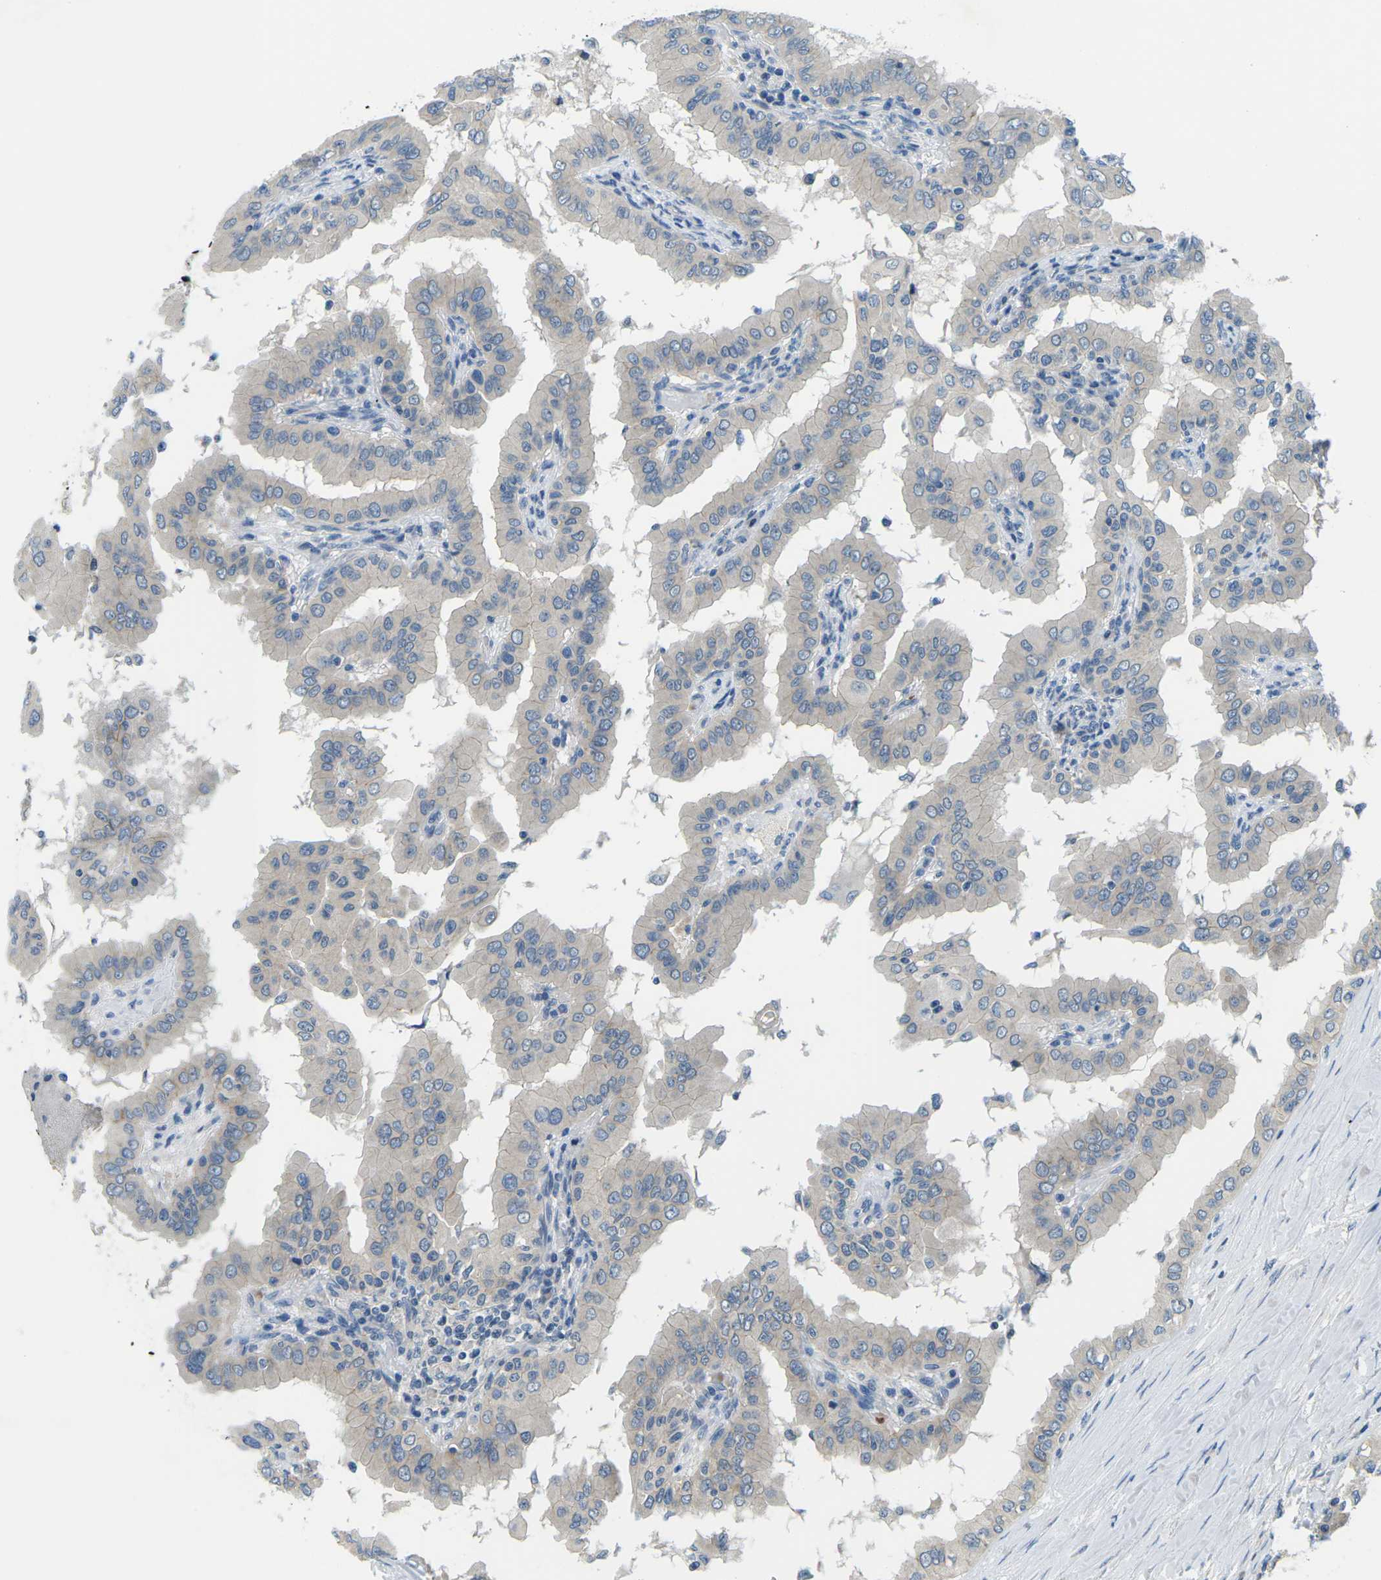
{"staining": {"intensity": "negative", "quantity": "none", "location": "none"}, "tissue": "thyroid cancer", "cell_type": "Tumor cells", "image_type": "cancer", "snomed": [{"axis": "morphology", "description": "Papillary adenocarcinoma, NOS"}, {"axis": "topography", "description": "Thyroid gland"}], "caption": "Immunohistochemistry (IHC) photomicrograph of human papillary adenocarcinoma (thyroid) stained for a protein (brown), which shows no staining in tumor cells. (DAB (3,3'-diaminobenzidine) IHC visualized using brightfield microscopy, high magnification).", "gene": "CTNND1", "patient": {"sex": "male", "age": 33}}